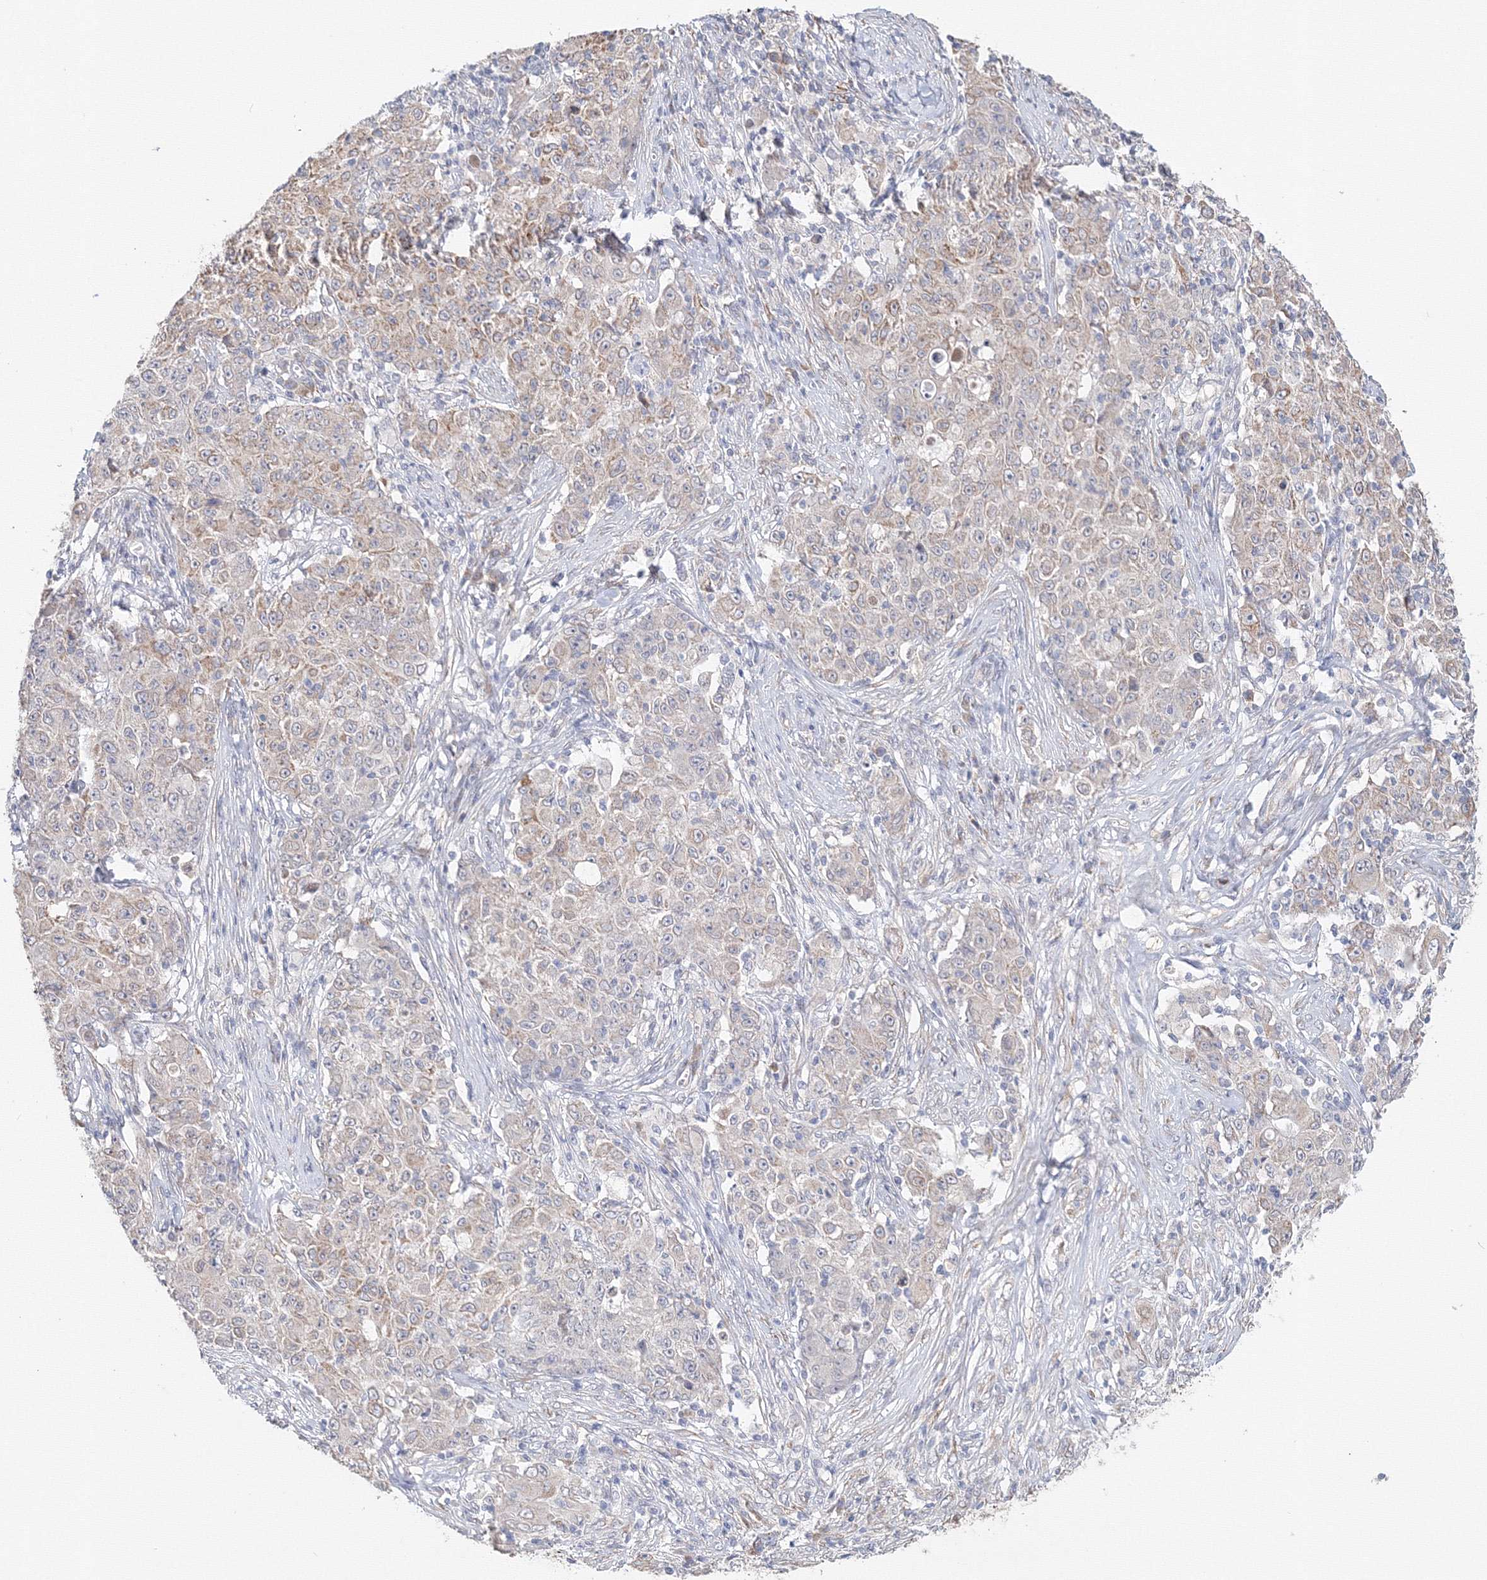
{"staining": {"intensity": "weak", "quantity": "<25%", "location": "cytoplasmic/membranous"}, "tissue": "ovarian cancer", "cell_type": "Tumor cells", "image_type": "cancer", "snomed": [{"axis": "morphology", "description": "Carcinoma, endometroid"}, {"axis": "topography", "description": "Ovary"}], "caption": "DAB immunohistochemical staining of human endometroid carcinoma (ovarian) demonstrates no significant expression in tumor cells.", "gene": "DHRS12", "patient": {"sex": "female", "age": 42}}